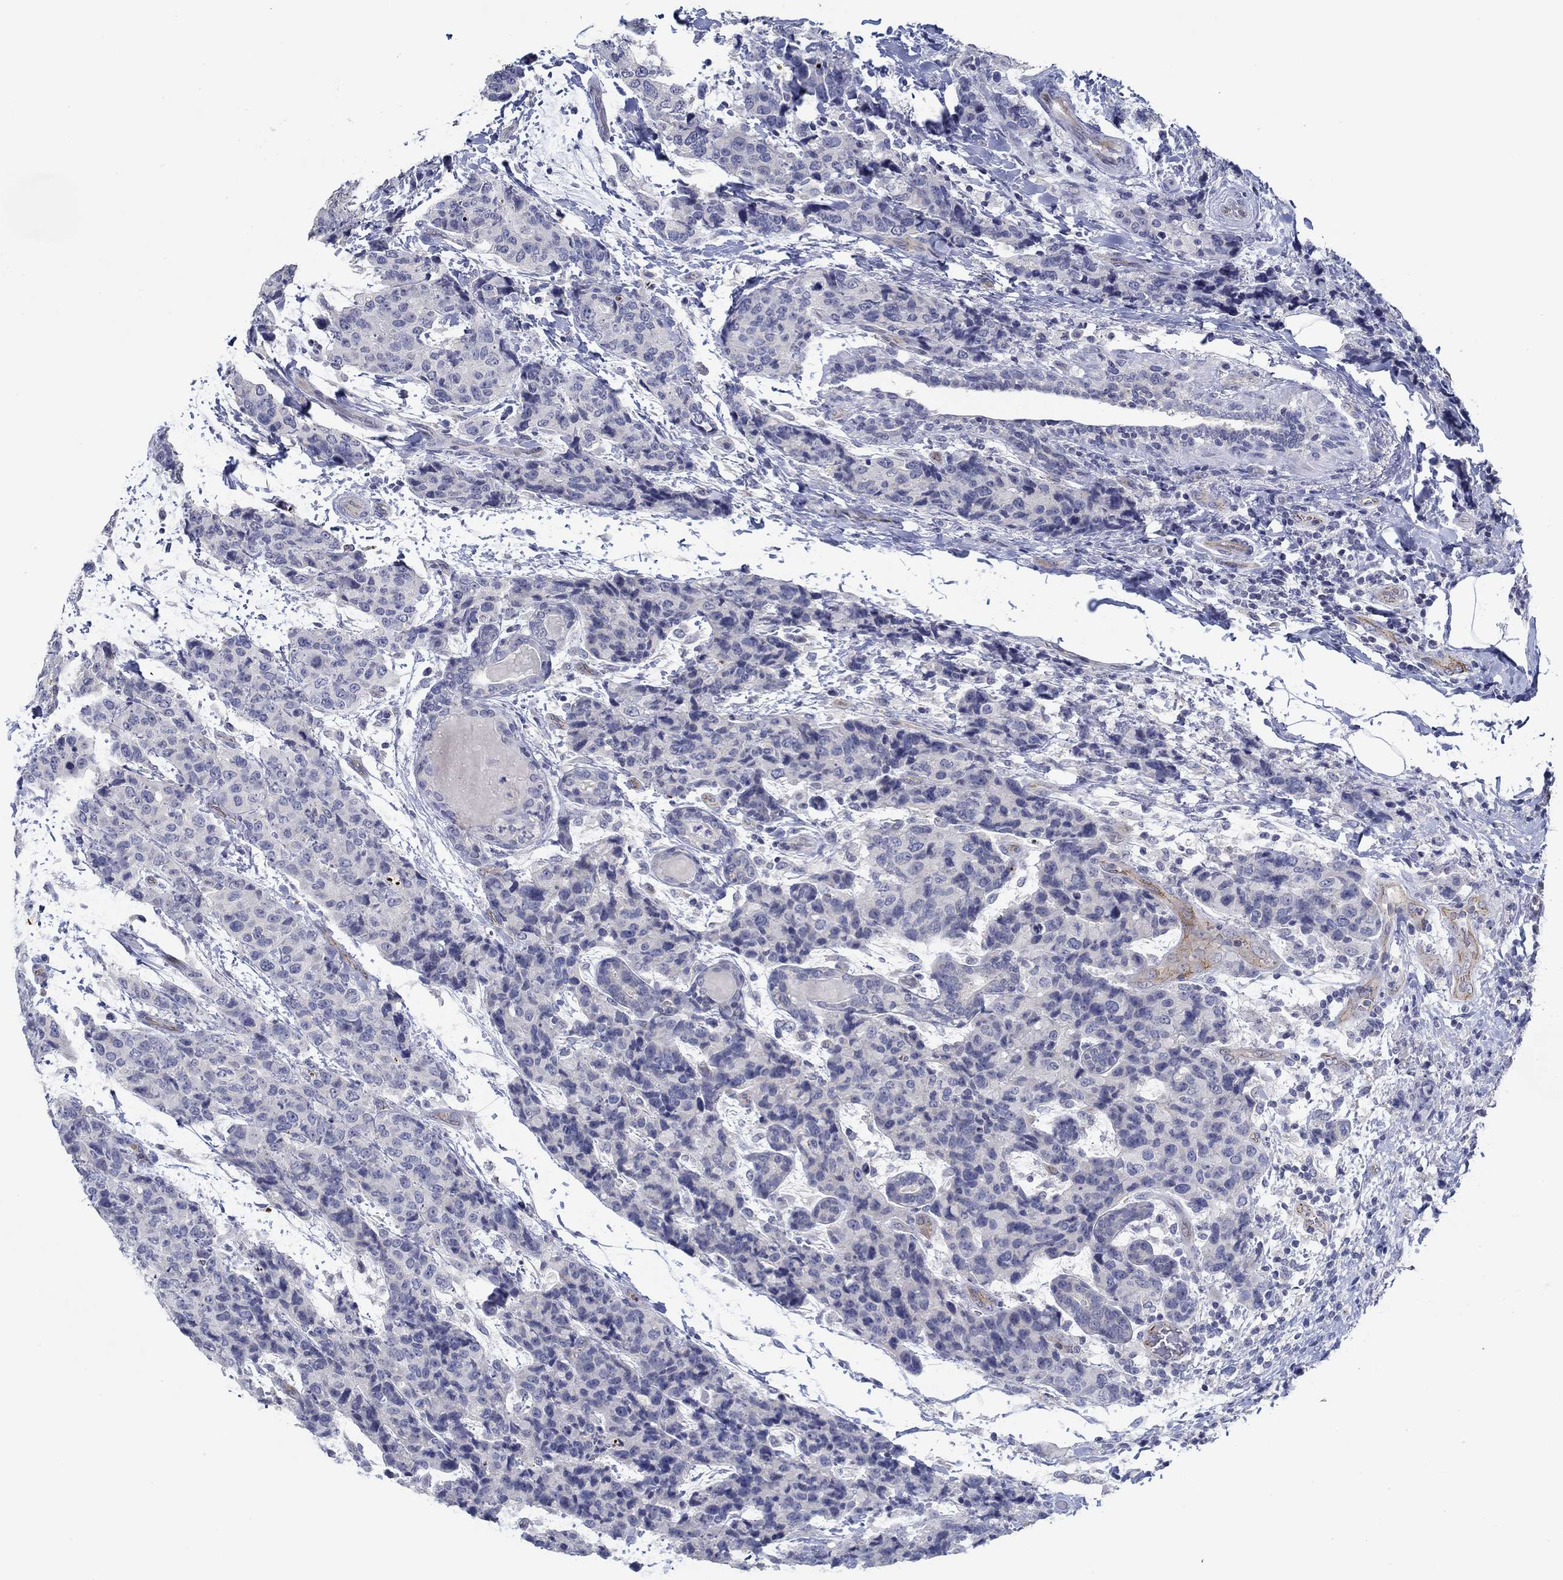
{"staining": {"intensity": "negative", "quantity": "none", "location": "none"}, "tissue": "breast cancer", "cell_type": "Tumor cells", "image_type": "cancer", "snomed": [{"axis": "morphology", "description": "Lobular carcinoma"}, {"axis": "topography", "description": "Breast"}], "caption": "Immunohistochemistry (IHC) of human breast cancer shows no positivity in tumor cells.", "gene": "GJA5", "patient": {"sex": "female", "age": 59}}